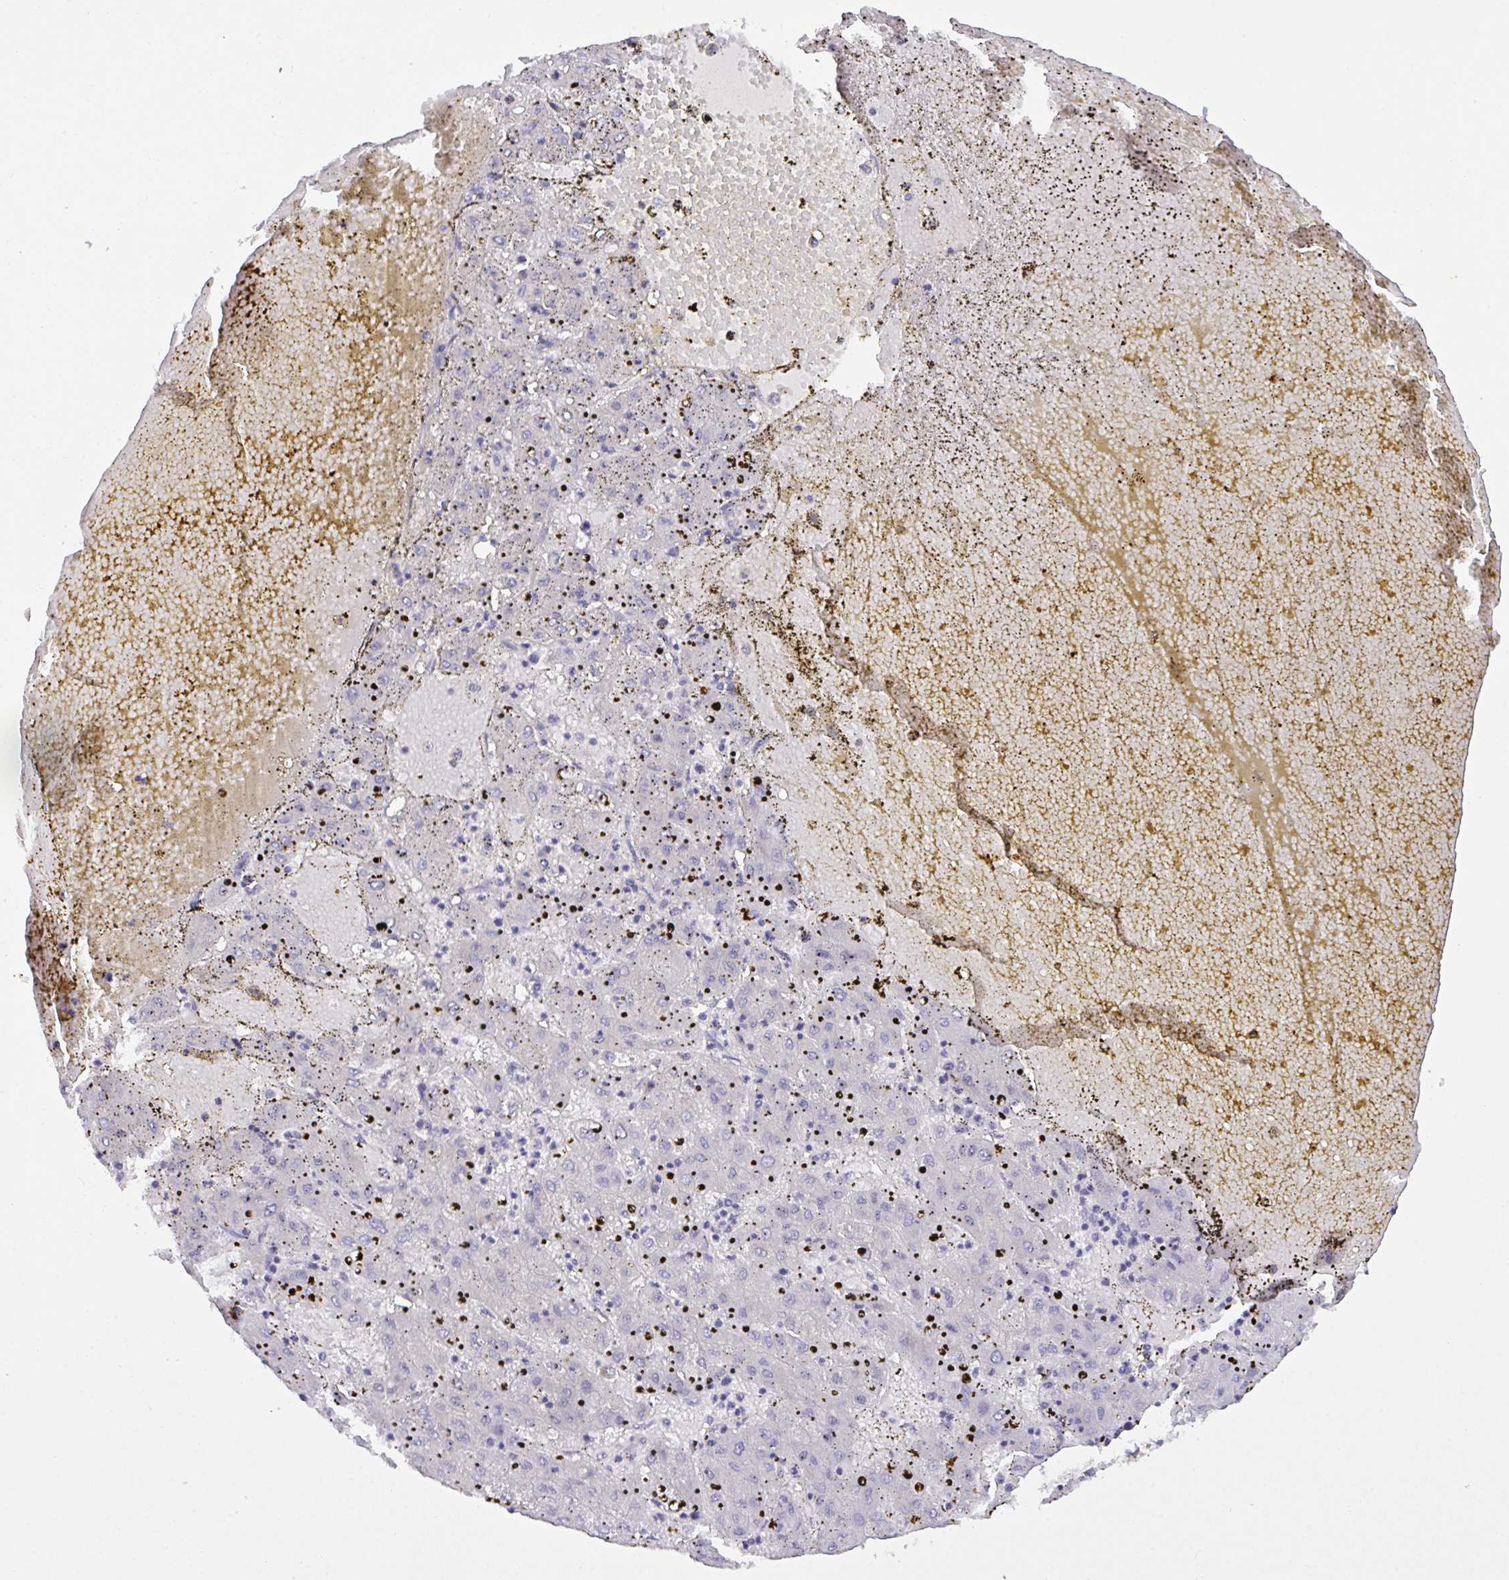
{"staining": {"intensity": "negative", "quantity": "none", "location": "none"}, "tissue": "liver cancer", "cell_type": "Tumor cells", "image_type": "cancer", "snomed": [{"axis": "morphology", "description": "Carcinoma, Hepatocellular, NOS"}, {"axis": "topography", "description": "Liver"}], "caption": "Micrograph shows no protein positivity in tumor cells of hepatocellular carcinoma (liver) tissue.", "gene": "SLC66A1", "patient": {"sex": "male", "age": 72}}